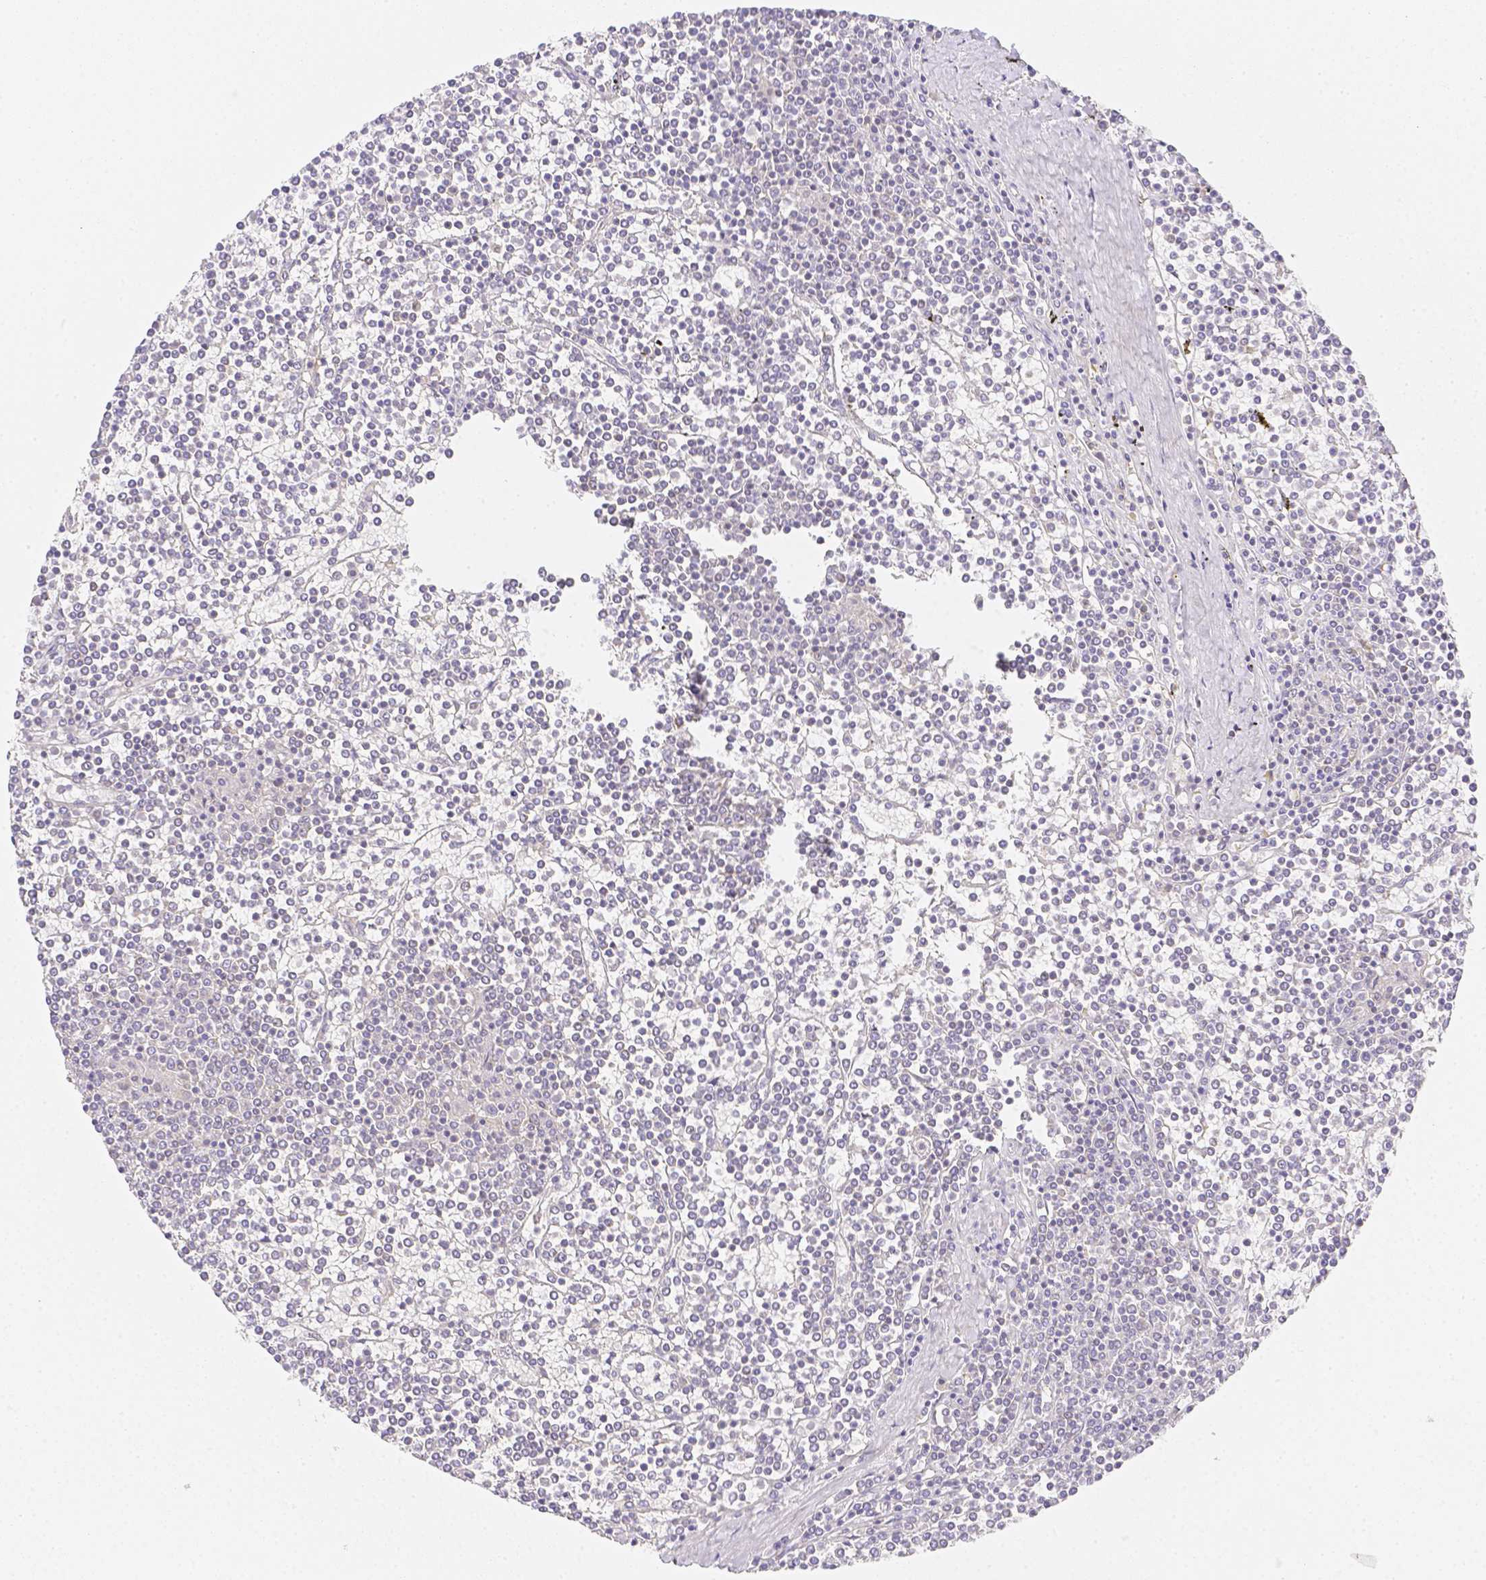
{"staining": {"intensity": "negative", "quantity": "none", "location": "none"}, "tissue": "lymphoma", "cell_type": "Tumor cells", "image_type": "cancer", "snomed": [{"axis": "morphology", "description": "Malignant lymphoma, non-Hodgkin's type, Low grade"}, {"axis": "topography", "description": "Spleen"}], "caption": "This histopathology image is of lymphoma stained with immunohistochemistry (IHC) to label a protein in brown with the nuclei are counter-stained blue. There is no positivity in tumor cells.", "gene": "ASAH2", "patient": {"sex": "female", "age": 19}}